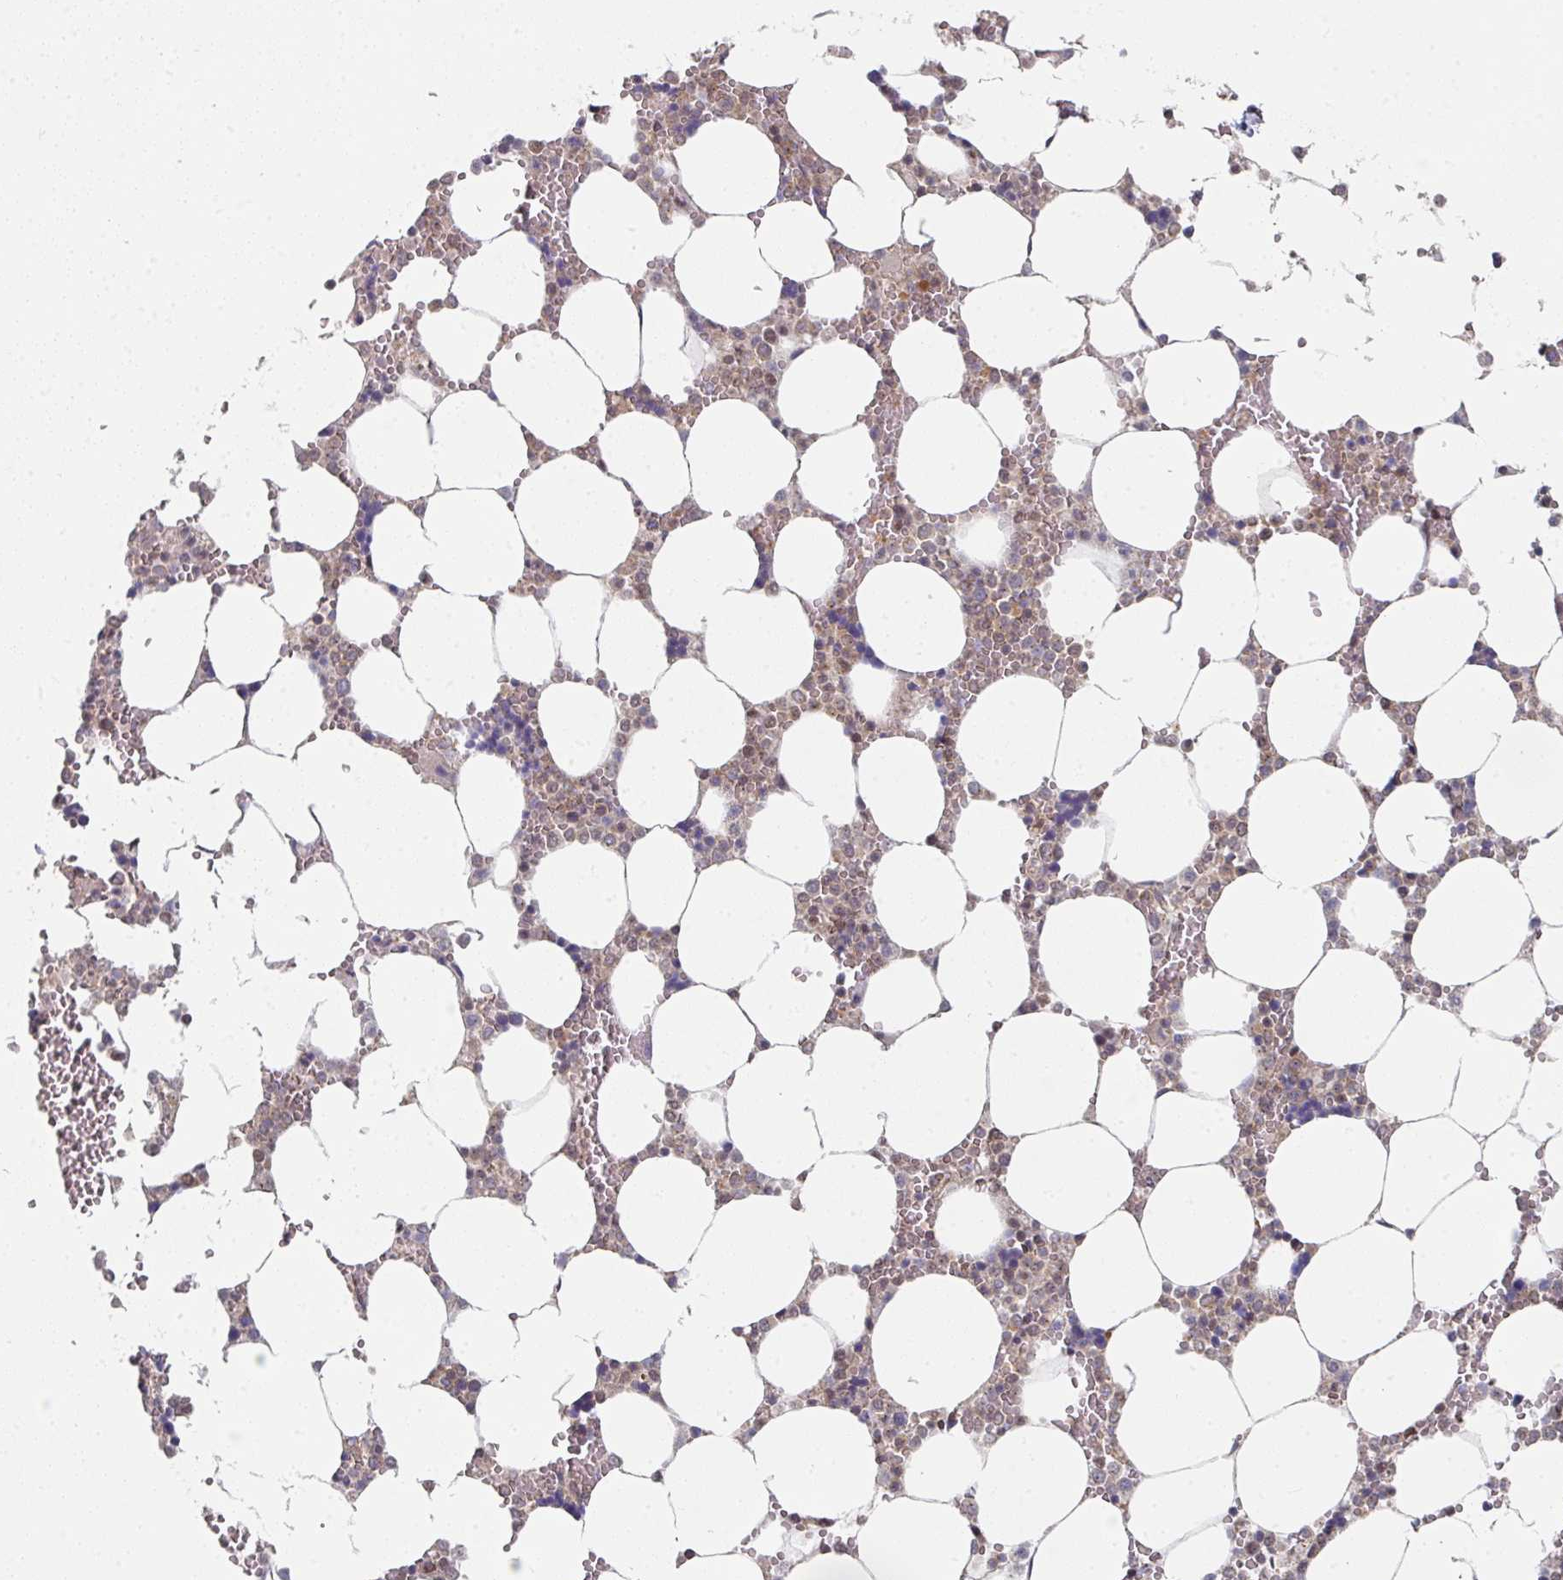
{"staining": {"intensity": "negative", "quantity": "none", "location": "none"}, "tissue": "bone marrow", "cell_type": "Hematopoietic cells", "image_type": "normal", "snomed": [{"axis": "morphology", "description": "Normal tissue, NOS"}, {"axis": "topography", "description": "Bone marrow"}], "caption": "High power microscopy image of an immunohistochemistry (IHC) image of unremarkable bone marrow, revealing no significant positivity in hematopoietic cells. (Brightfield microscopy of DAB (3,3'-diaminobenzidine) immunohistochemistry at high magnification).", "gene": "PSME3IP1", "patient": {"sex": "male", "age": 64}}